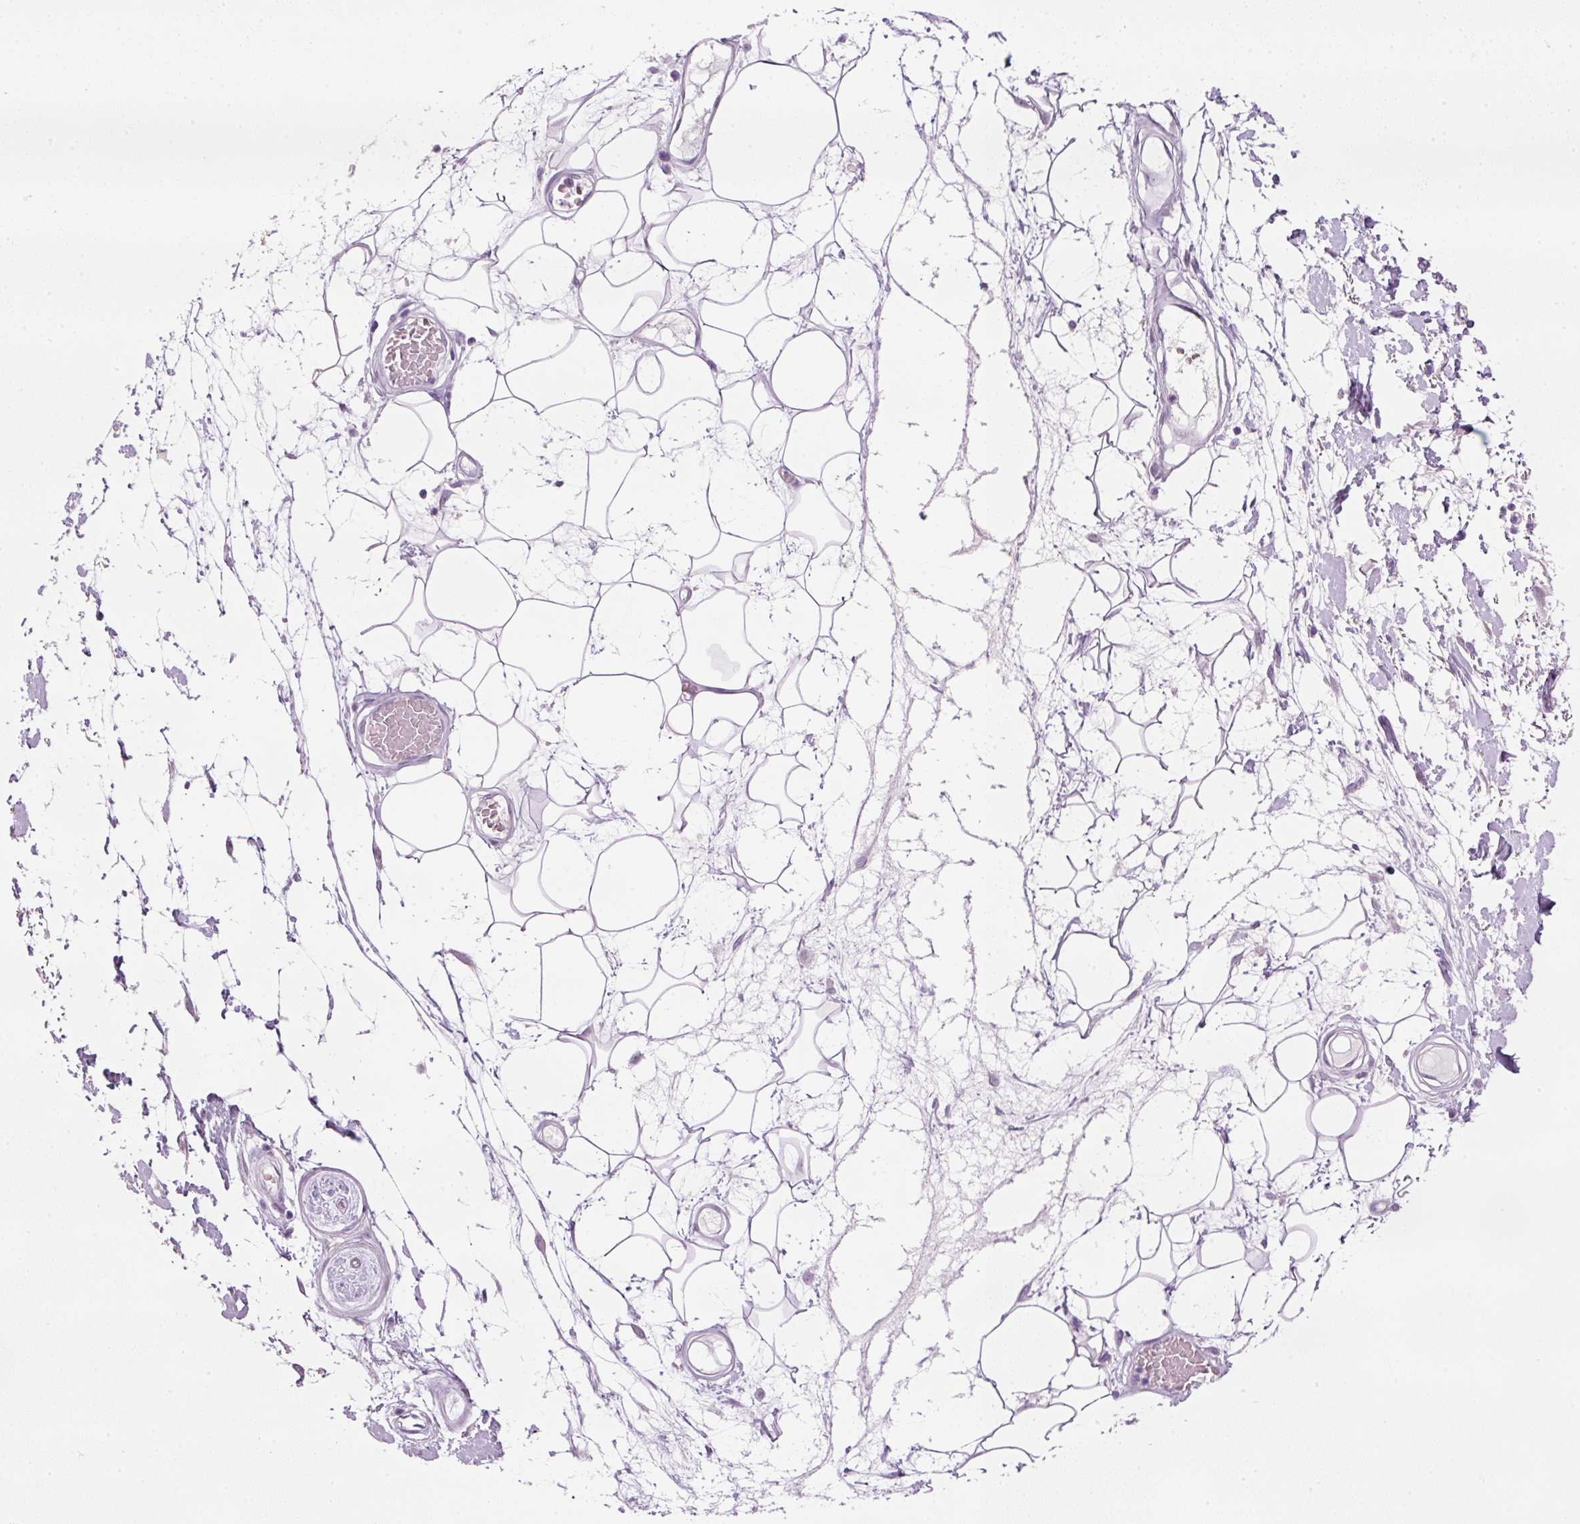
{"staining": {"intensity": "negative", "quantity": "none", "location": "none"}, "tissue": "adipose tissue", "cell_type": "Adipocytes", "image_type": "normal", "snomed": [{"axis": "morphology", "description": "Normal tissue, NOS"}, {"axis": "topography", "description": "Vulva"}, {"axis": "topography", "description": "Peripheral nerve tissue"}], "caption": "Immunohistochemistry image of unremarkable adipose tissue stained for a protein (brown), which displays no expression in adipocytes.", "gene": "SRC", "patient": {"sex": "female", "age": 68}}